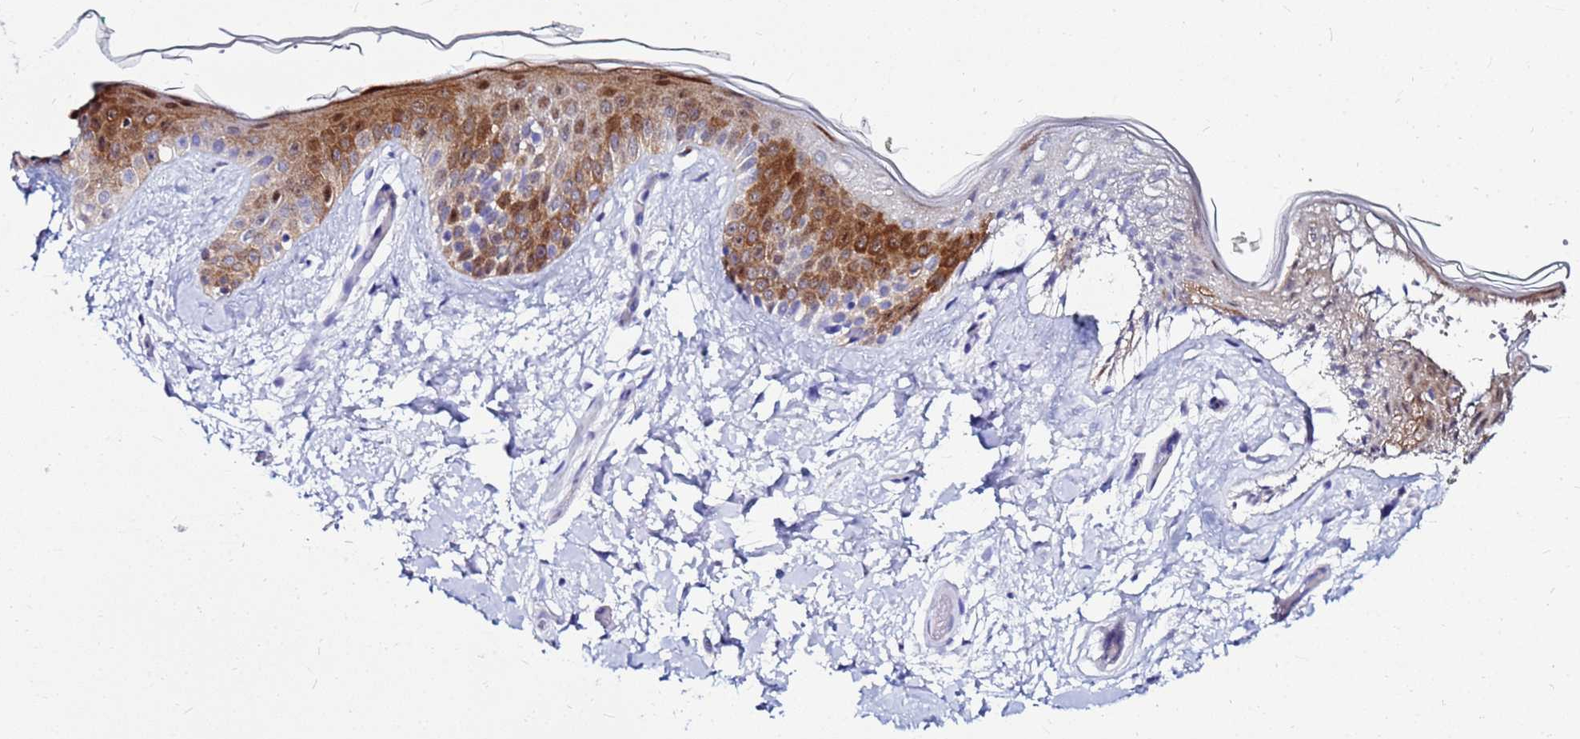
{"staining": {"intensity": "moderate", "quantity": "<25%", "location": "cytoplasmic/membranous"}, "tissue": "skin", "cell_type": "Fibroblasts", "image_type": "normal", "snomed": [{"axis": "morphology", "description": "Normal tissue, NOS"}, {"axis": "topography", "description": "Skin"}], "caption": "About <25% of fibroblasts in benign skin exhibit moderate cytoplasmic/membranous protein expression as visualized by brown immunohistochemical staining.", "gene": "PPP1R14C", "patient": {"sex": "female", "age": 34}}